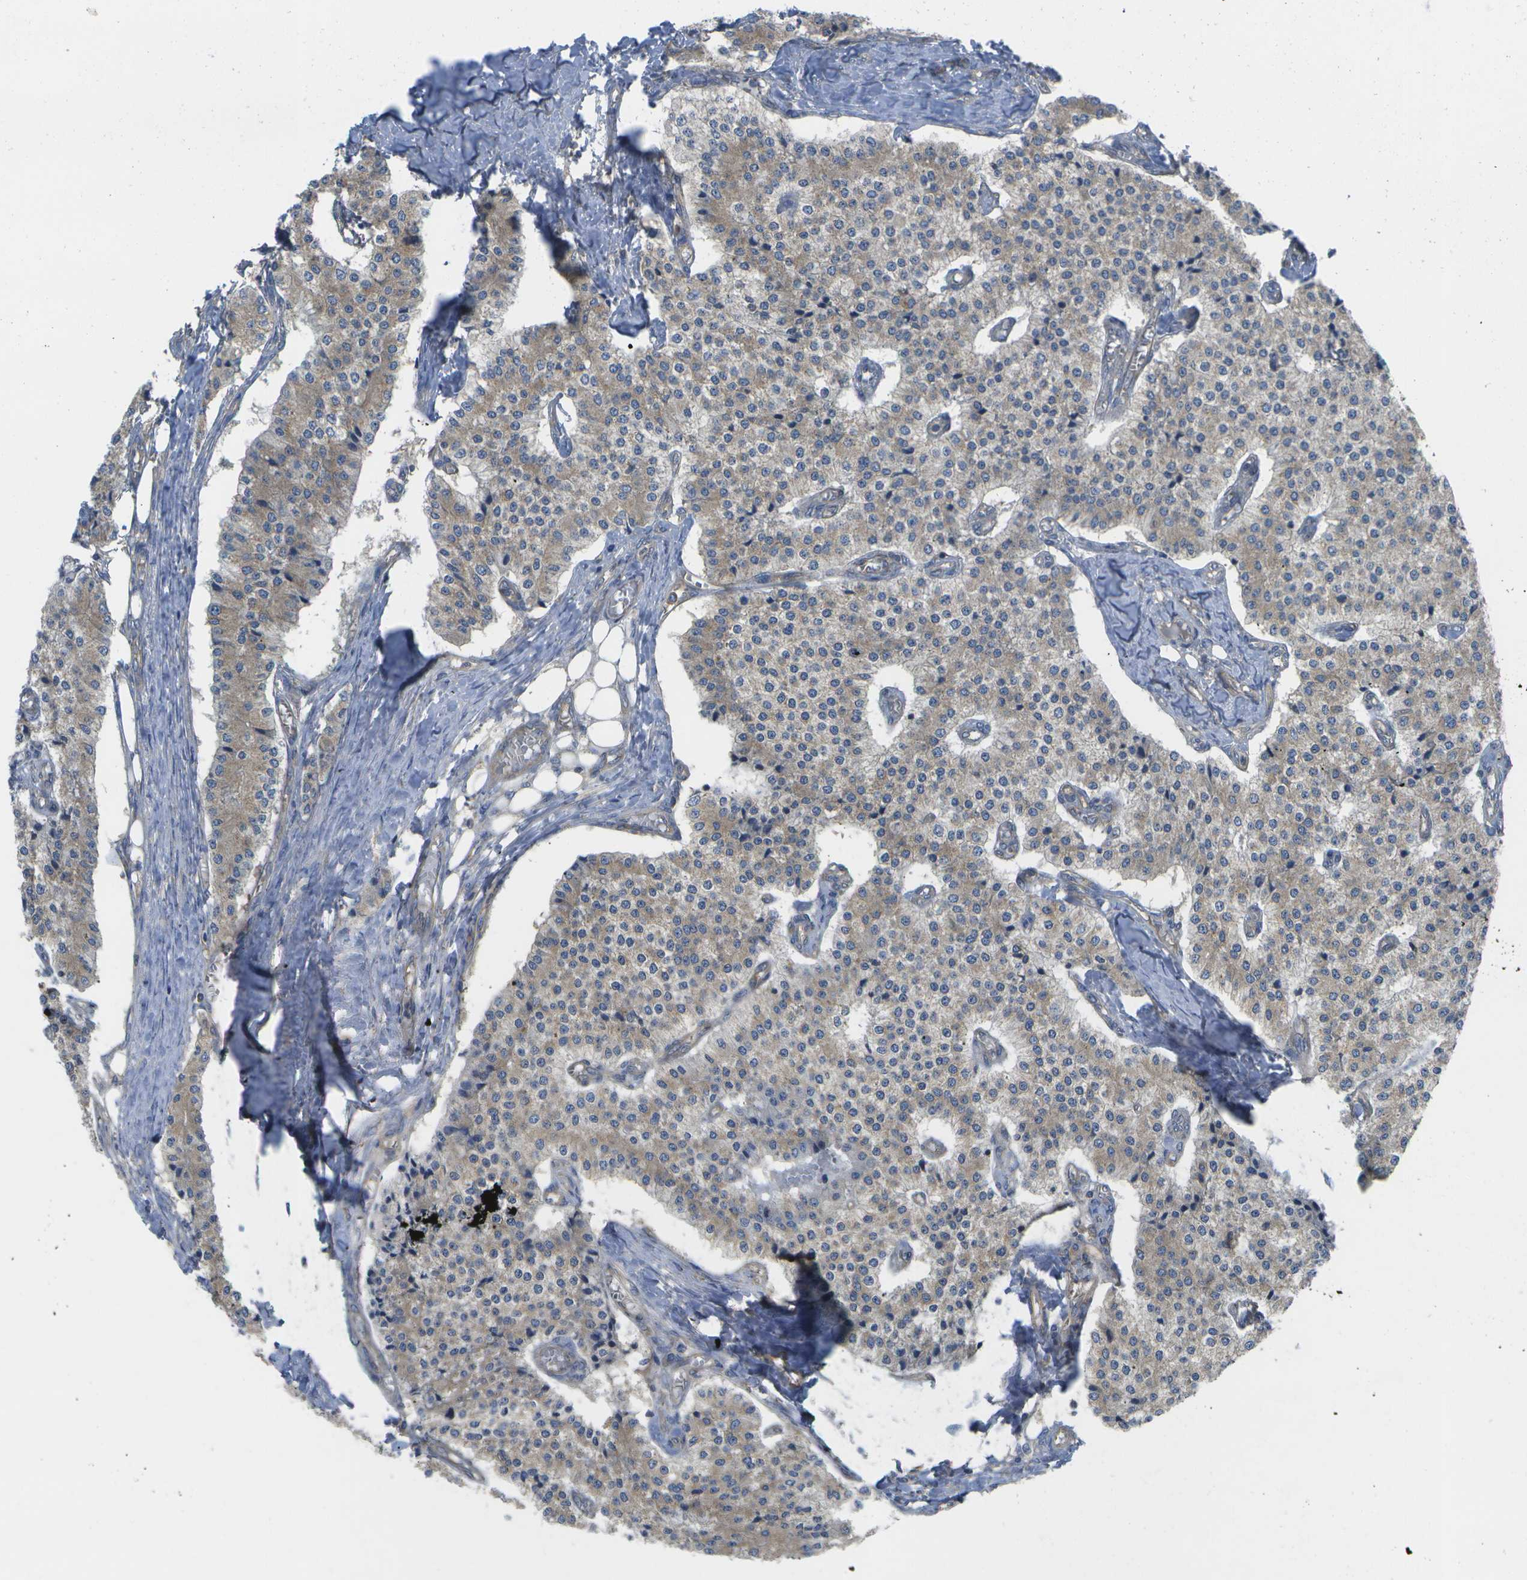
{"staining": {"intensity": "weak", "quantity": "25%-75%", "location": "cytoplasmic/membranous"}, "tissue": "carcinoid", "cell_type": "Tumor cells", "image_type": "cancer", "snomed": [{"axis": "morphology", "description": "Carcinoid, malignant, NOS"}, {"axis": "topography", "description": "Colon"}], "caption": "The image exhibits a brown stain indicating the presence of a protein in the cytoplasmic/membranous of tumor cells in carcinoid (malignant).", "gene": "DPM3", "patient": {"sex": "female", "age": 52}}